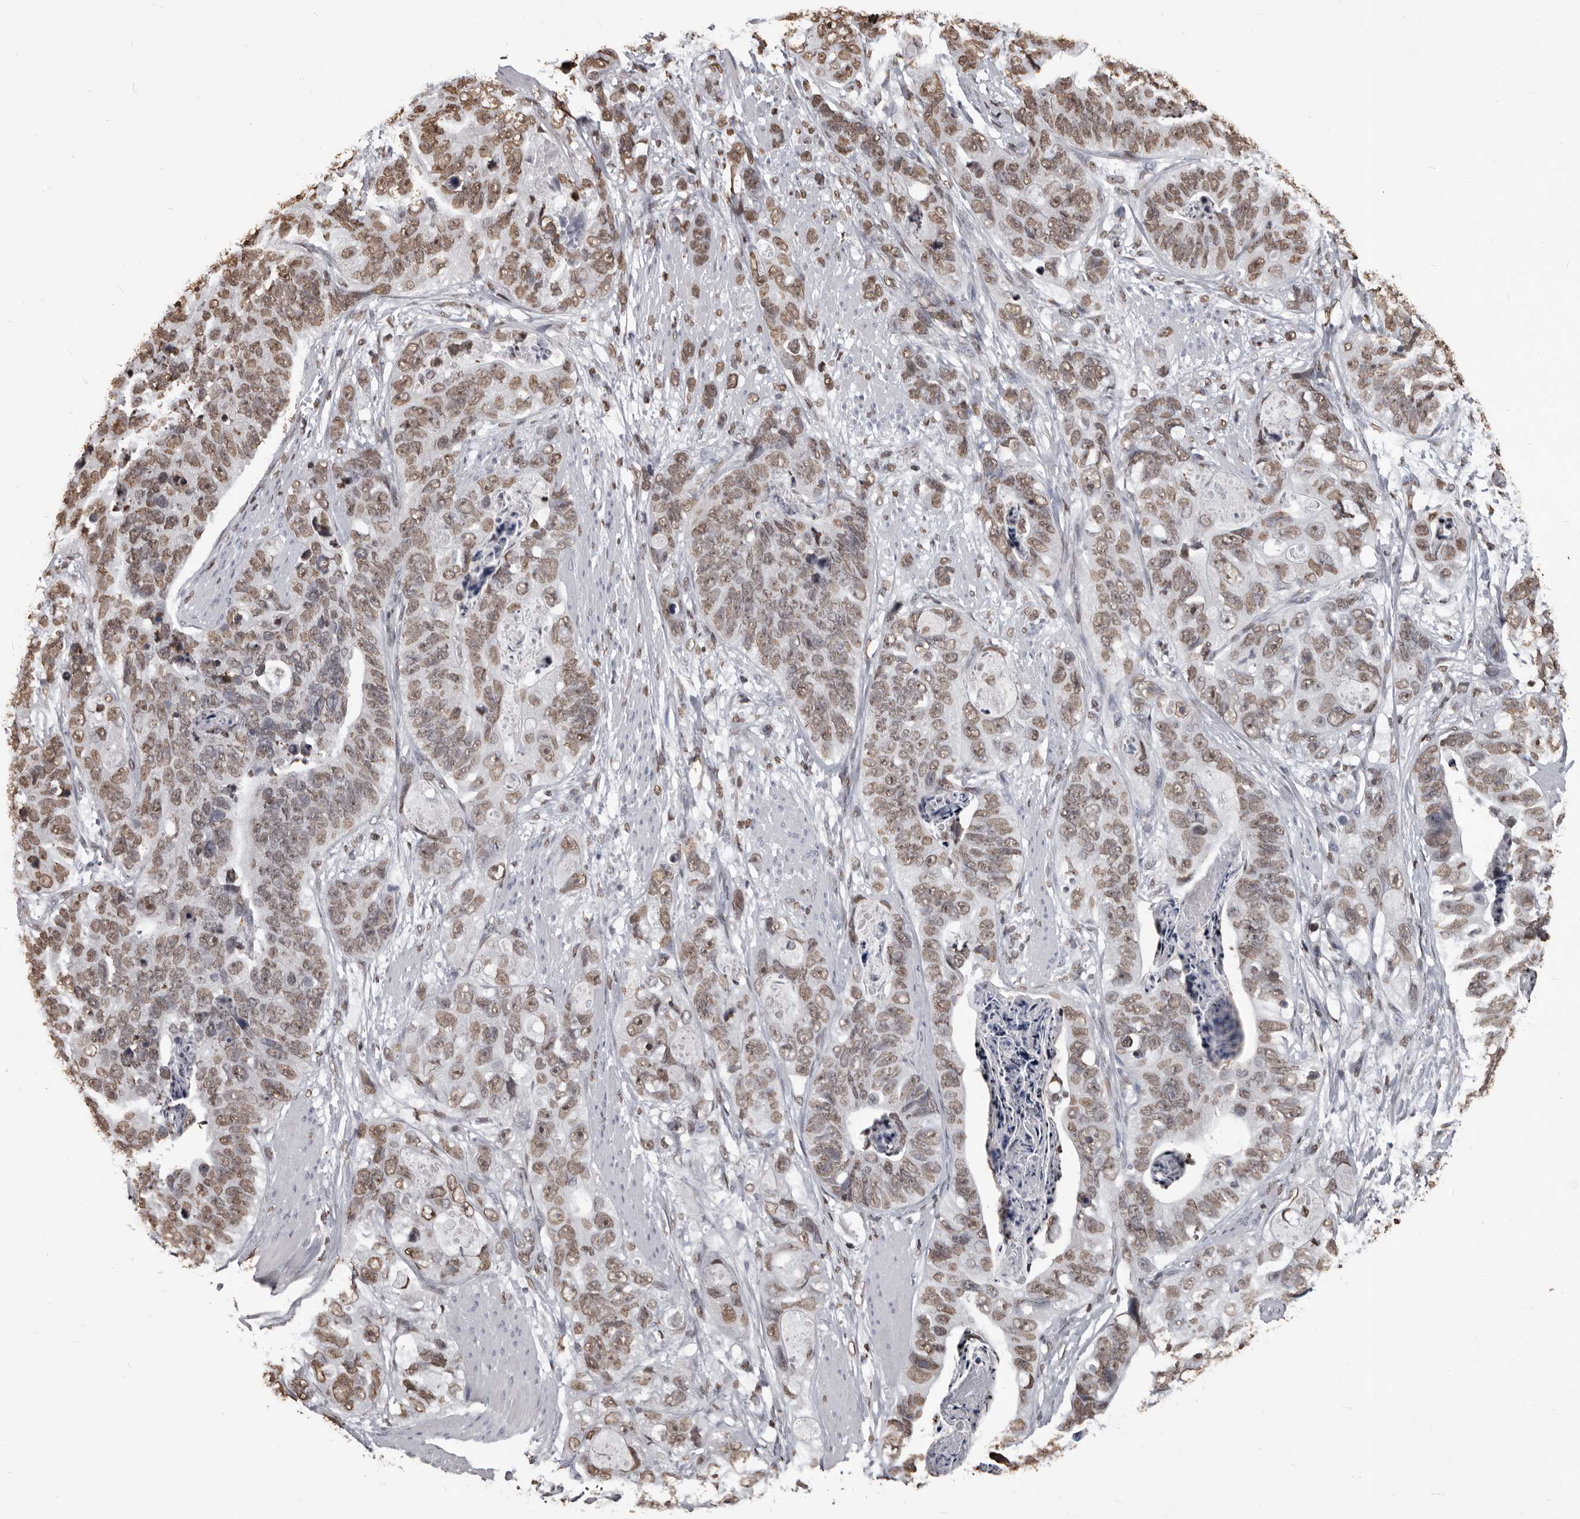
{"staining": {"intensity": "moderate", "quantity": ">75%", "location": "nuclear"}, "tissue": "stomach cancer", "cell_type": "Tumor cells", "image_type": "cancer", "snomed": [{"axis": "morphology", "description": "Adenocarcinoma, NOS"}, {"axis": "topography", "description": "Stomach"}], "caption": "IHC of human stomach cancer exhibits medium levels of moderate nuclear positivity in approximately >75% of tumor cells.", "gene": "AHR", "patient": {"sex": "female", "age": 89}}